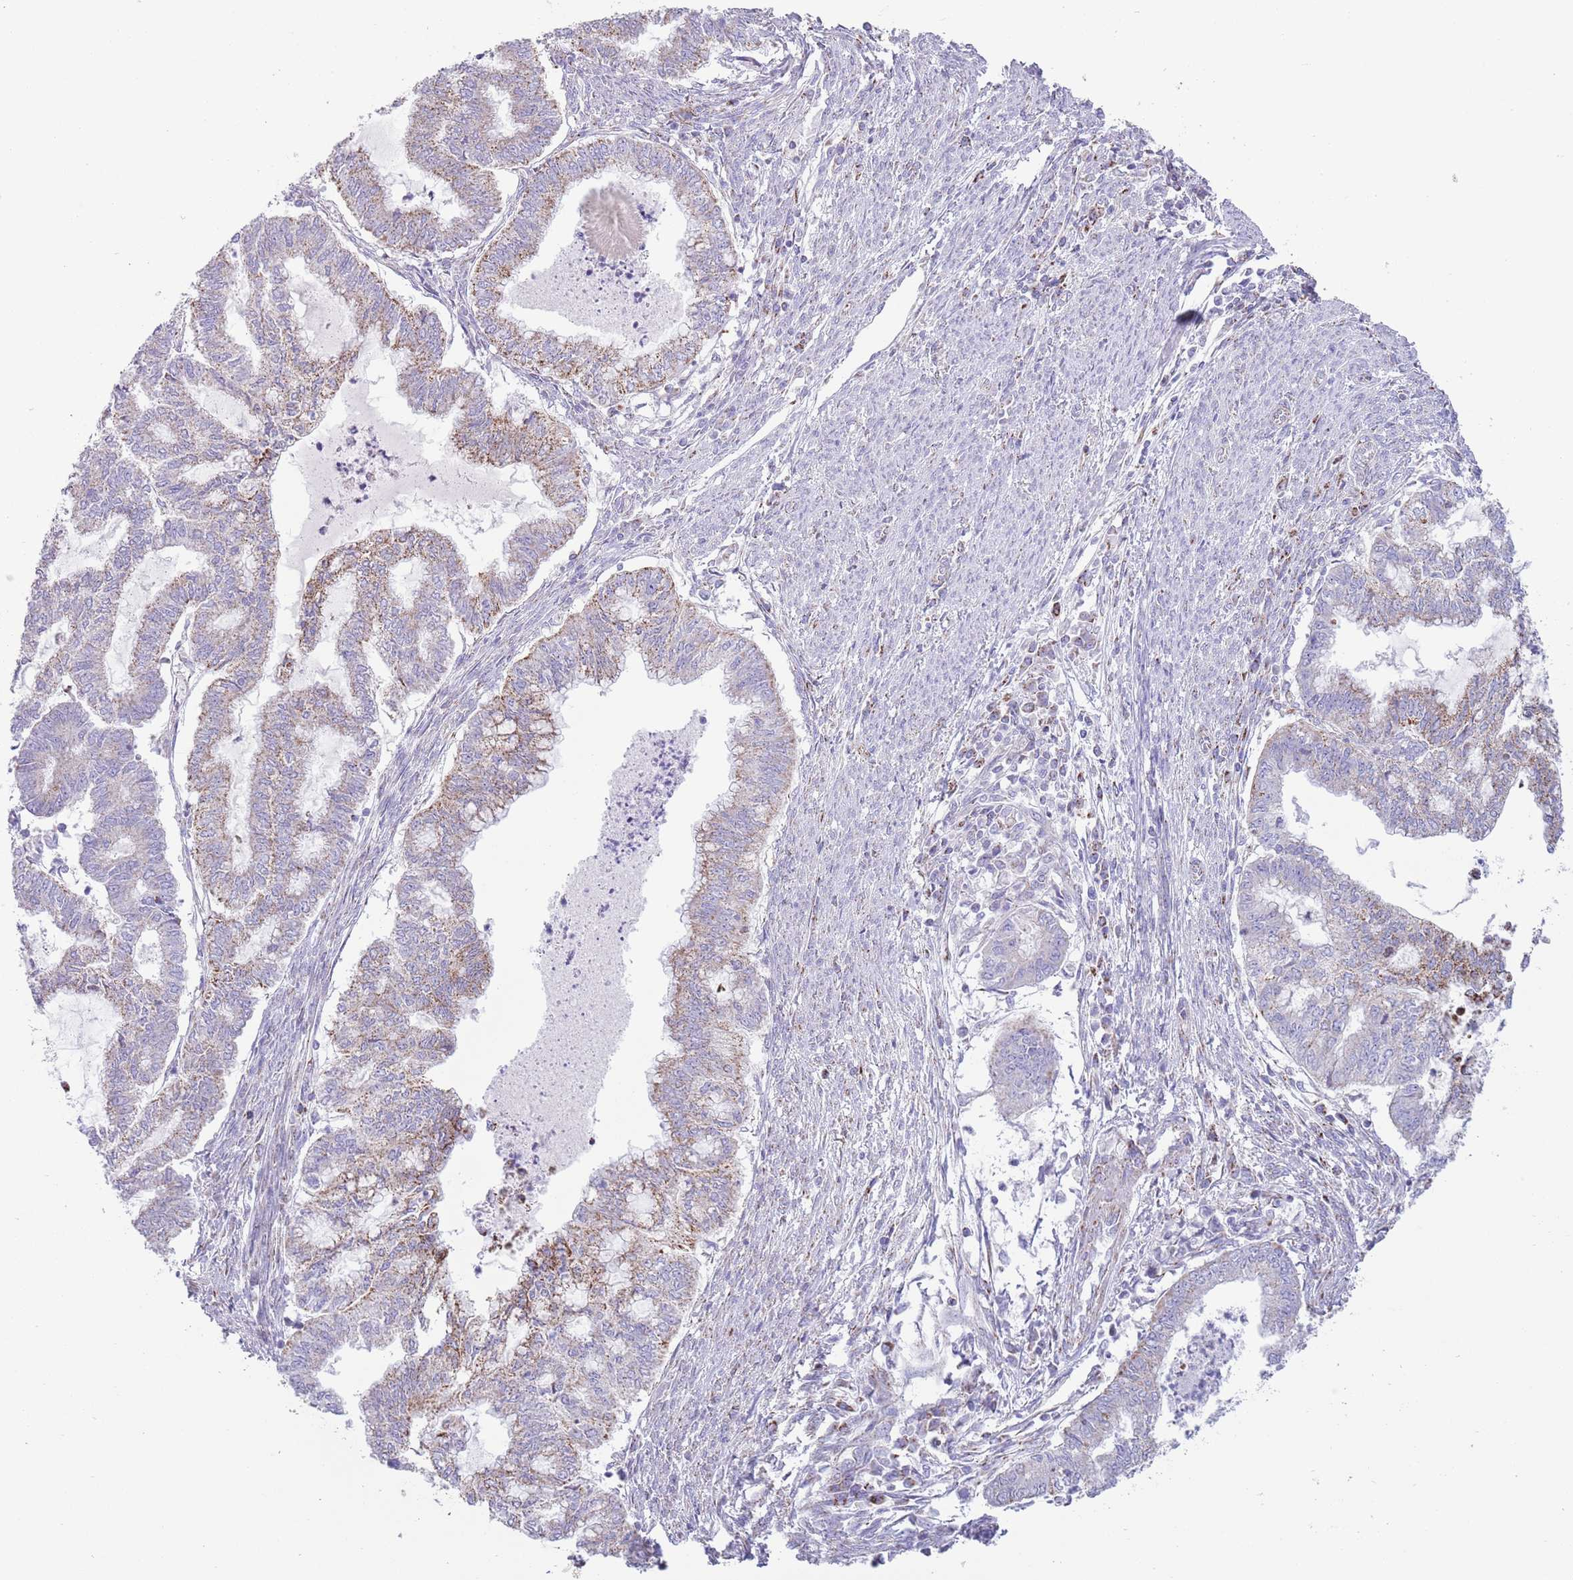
{"staining": {"intensity": "moderate", "quantity": ">75%", "location": "cytoplasmic/membranous"}, "tissue": "endometrial cancer", "cell_type": "Tumor cells", "image_type": "cancer", "snomed": [{"axis": "morphology", "description": "Adenocarcinoma, NOS"}, {"axis": "topography", "description": "Endometrium"}], "caption": "This is an image of immunohistochemistry (IHC) staining of adenocarcinoma (endometrial), which shows moderate staining in the cytoplasmic/membranous of tumor cells.", "gene": "ATP6V1B1", "patient": {"sex": "female", "age": 79}}